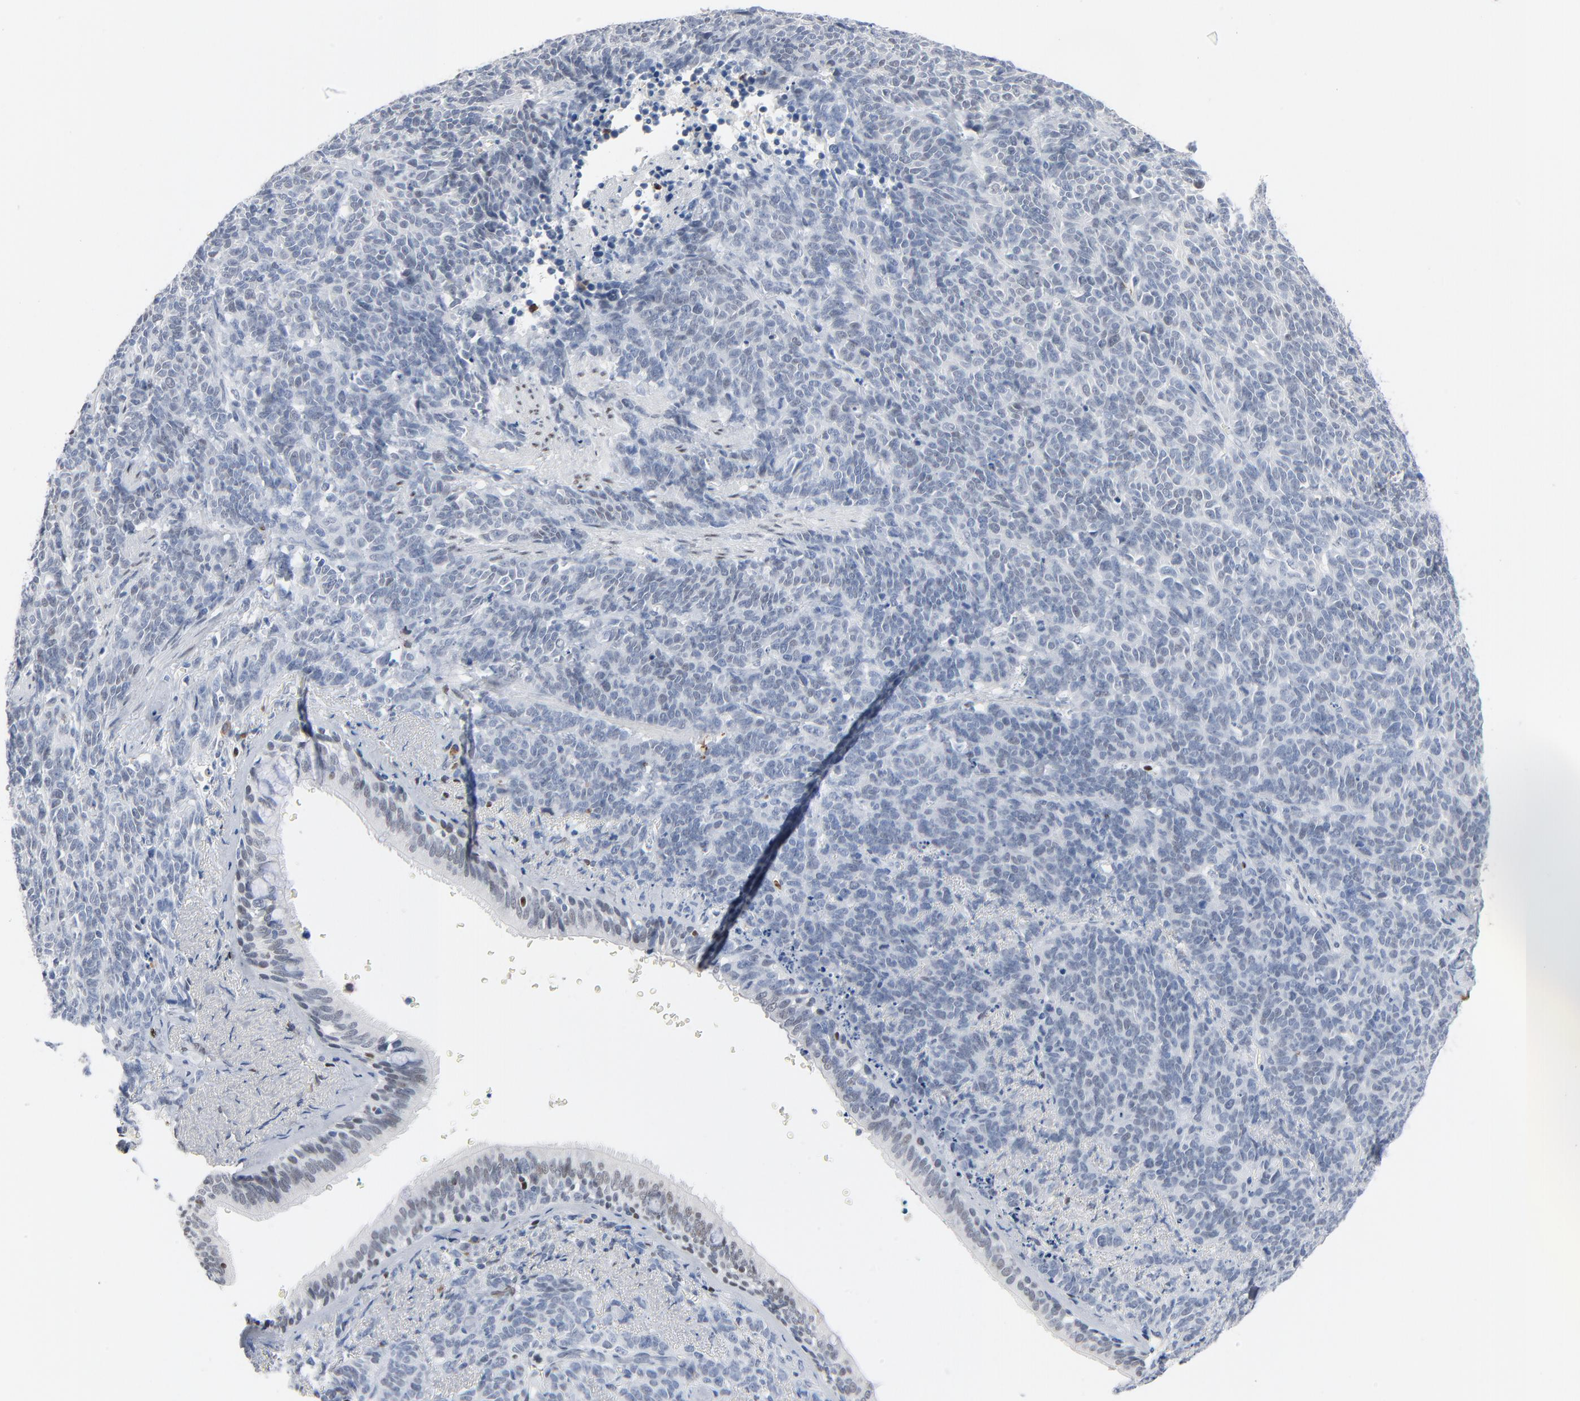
{"staining": {"intensity": "negative", "quantity": "none", "location": "none"}, "tissue": "lung cancer", "cell_type": "Tumor cells", "image_type": "cancer", "snomed": [{"axis": "morphology", "description": "Neoplasm, malignant, NOS"}, {"axis": "topography", "description": "Lung"}], "caption": "Human malignant neoplasm (lung) stained for a protein using immunohistochemistry (IHC) exhibits no positivity in tumor cells.", "gene": "FOXP1", "patient": {"sex": "female", "age": 58}}